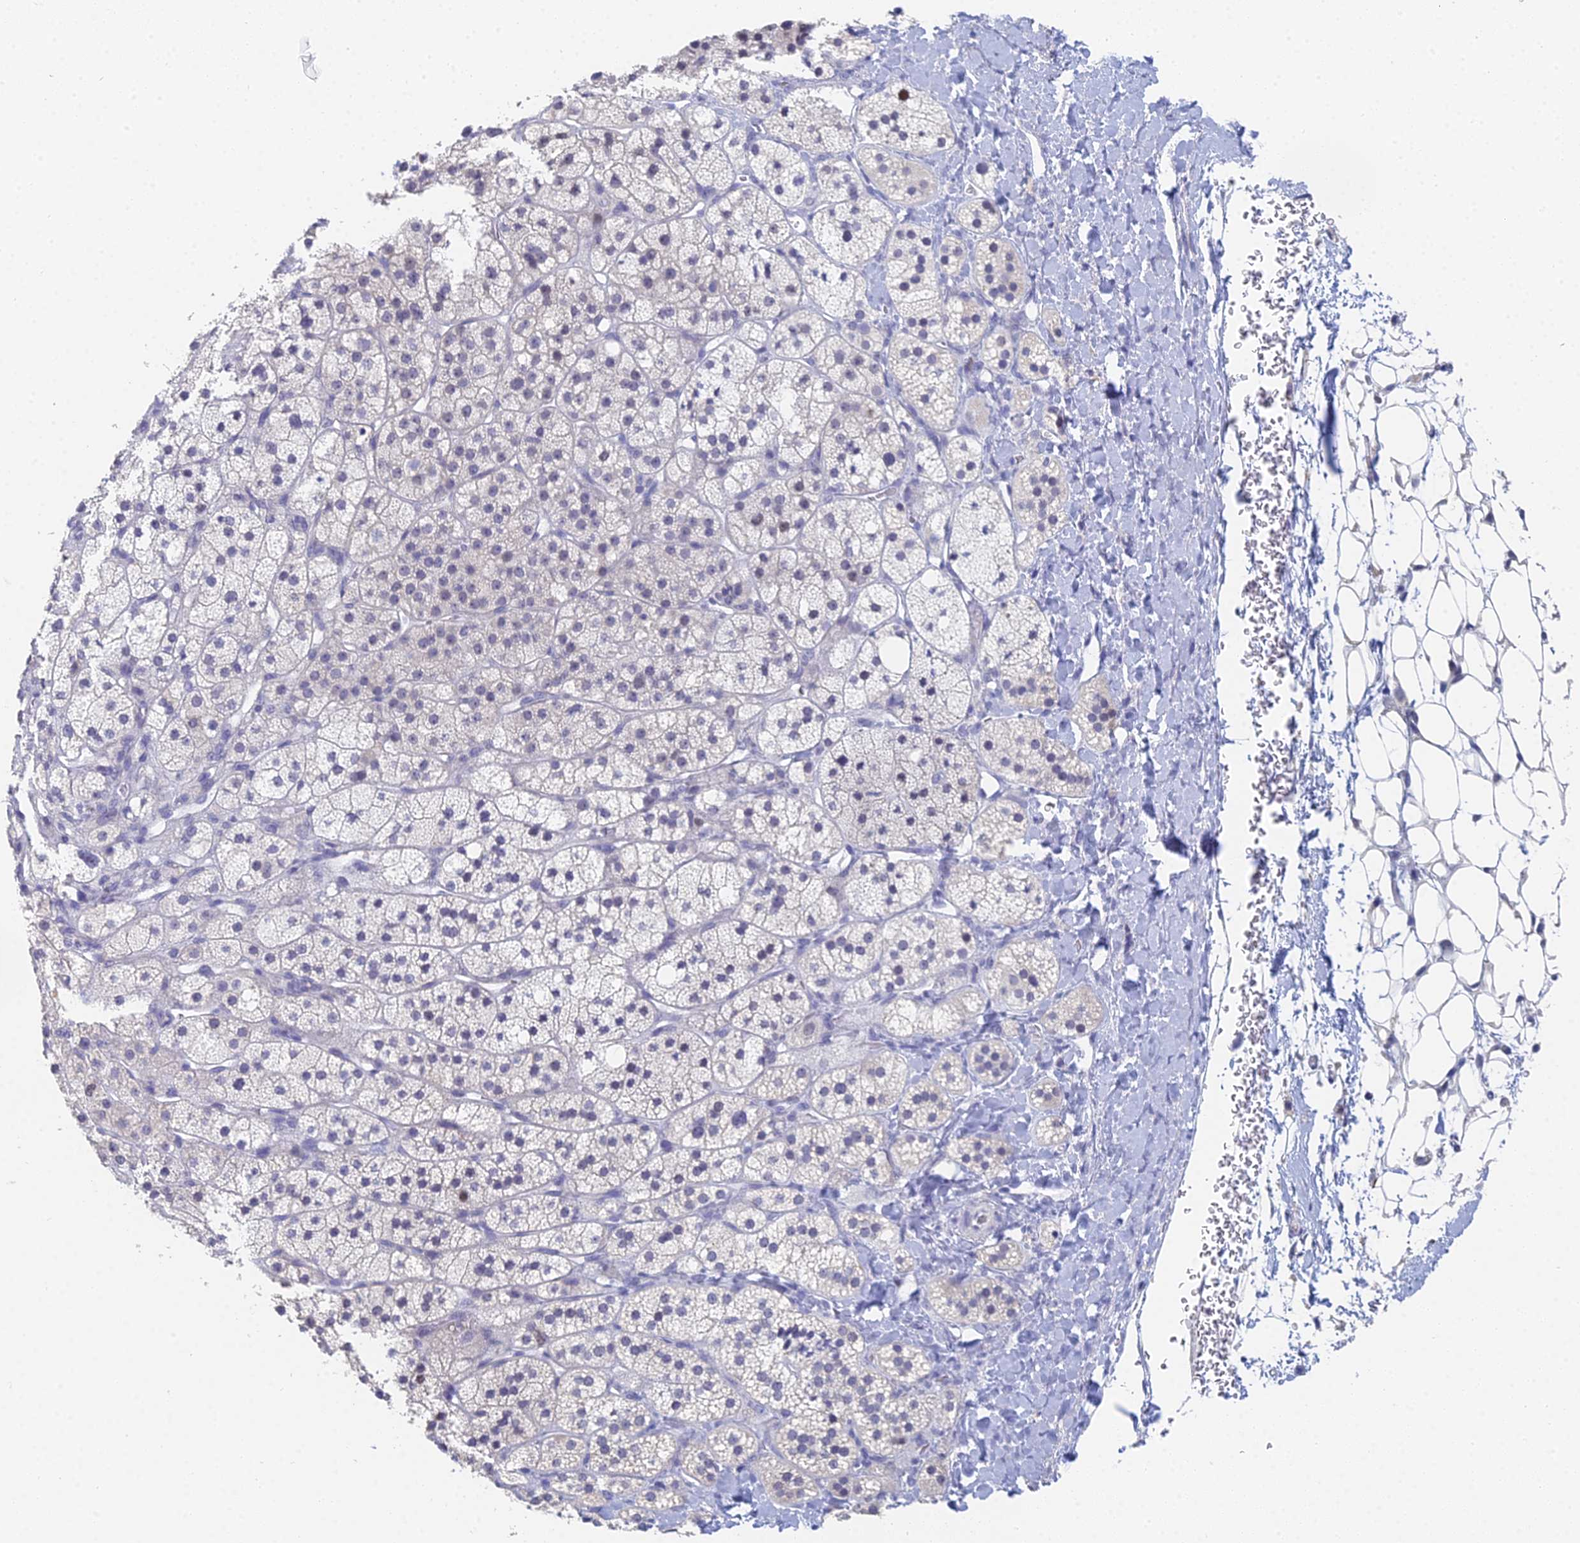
{"staining": {"intensity": "negative", "quantity": "none", "location": "none"}, "tissue": "adrenal gland", "cell_type": "Glandular cells", "image_type": "normal", "snomed": [{"axis": "morphology", "description": "Normal tissue, NOS"}, {"axis": "topography", "description": "Adrenal gland"}], "caption": "A high-resolution histopathology image shows immunohistochemistry staining of normal adrenal gland, which exhibits no significant positivity in glandular cells. (DAB (3,3'-diaminobenzidine) IHC visualized using brightfield microscopy, high magnification).", "gene": "MCM2", "patient": {"sex": "male", "age": 61}}